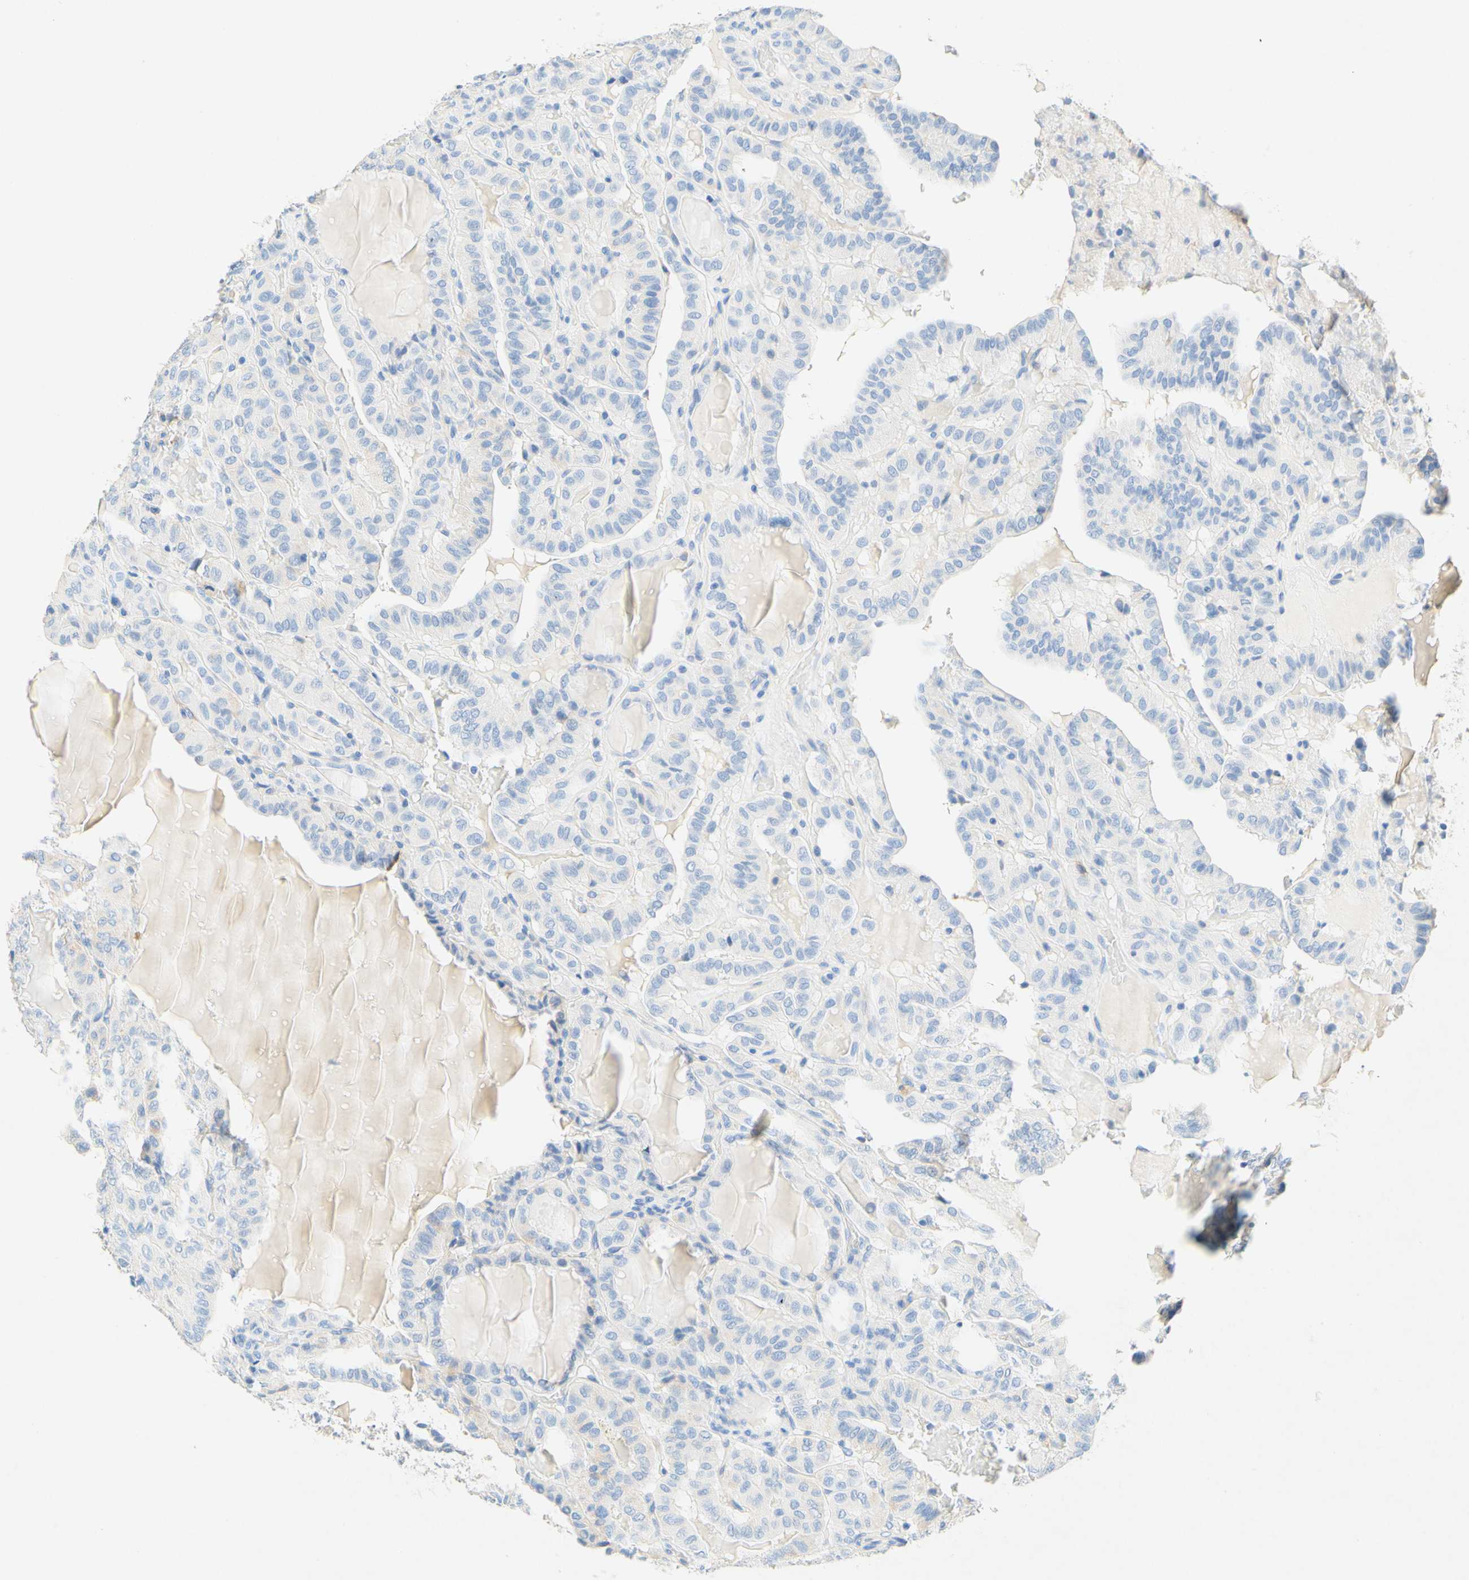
{"staining": {"intensity": "negative", "quantity": "none", "location": "none"}, "tissue": "thyroid cancer", "cell_type": "Tumor cells", "image_type": "cancer", "snomed": [{"axis": "morphology", "description": "Papillary adenocarcinoma, NOS"}, {"axis": "topography", "description": "Thyroid gland"}], "caption": "The micrograph displays no significant staining in tumor cells of thyroid cancer.", "gene": "SLC46A1", "patient": {"sex": "male", "age": 77}}